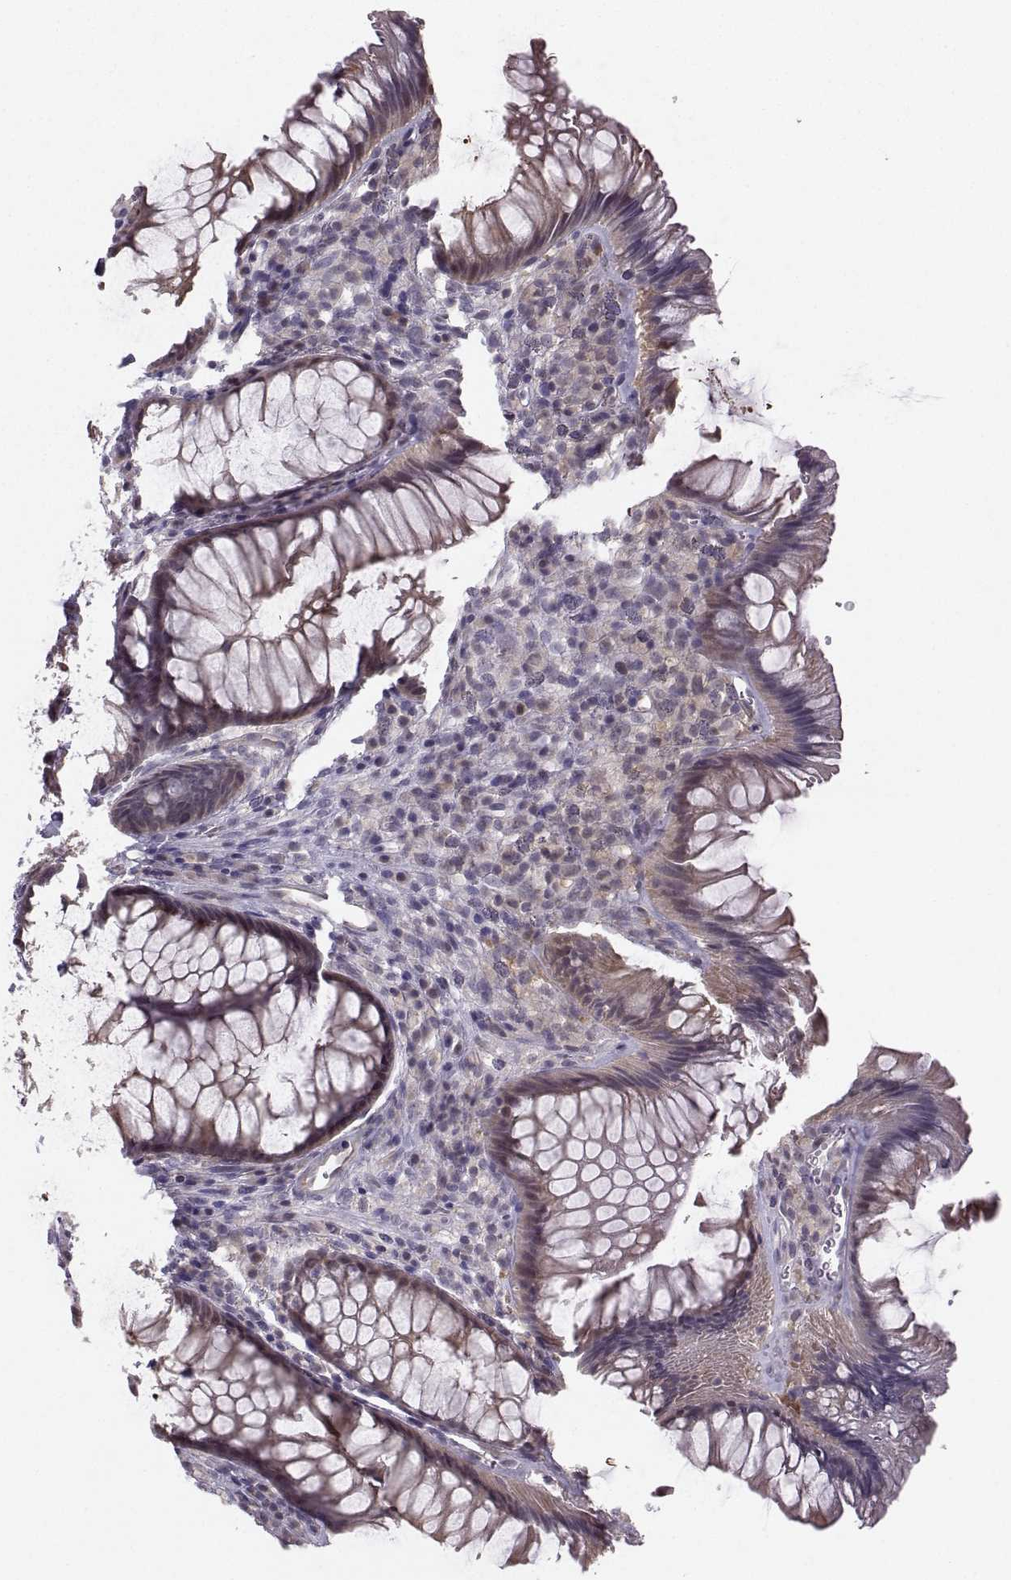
{"staining": {"intensity": "weak", "quantity": "25%-75%", "location": "cytoplasmic/membranous"}, "tissue": "rectum", "cell_type": "Glandular cells", "image_type": "normal", "snomed": [{"axis": "morphology", "description": "Normal tissue, NOS"}, {"axis": "topography", "description": "Smooth muscle"}, {"axis": "topography", "description": "Rectum"}], "caption": "Immunohistochemistry histopathology image of unremarkable rectum stained for a protein (brown), which exhibits low levels of weak cytoplasmic/membranous positivity in approximately 25%-75% of glandular cells.", "gene": "PKP2", "patient": {"sex": "male", "age": 53}}